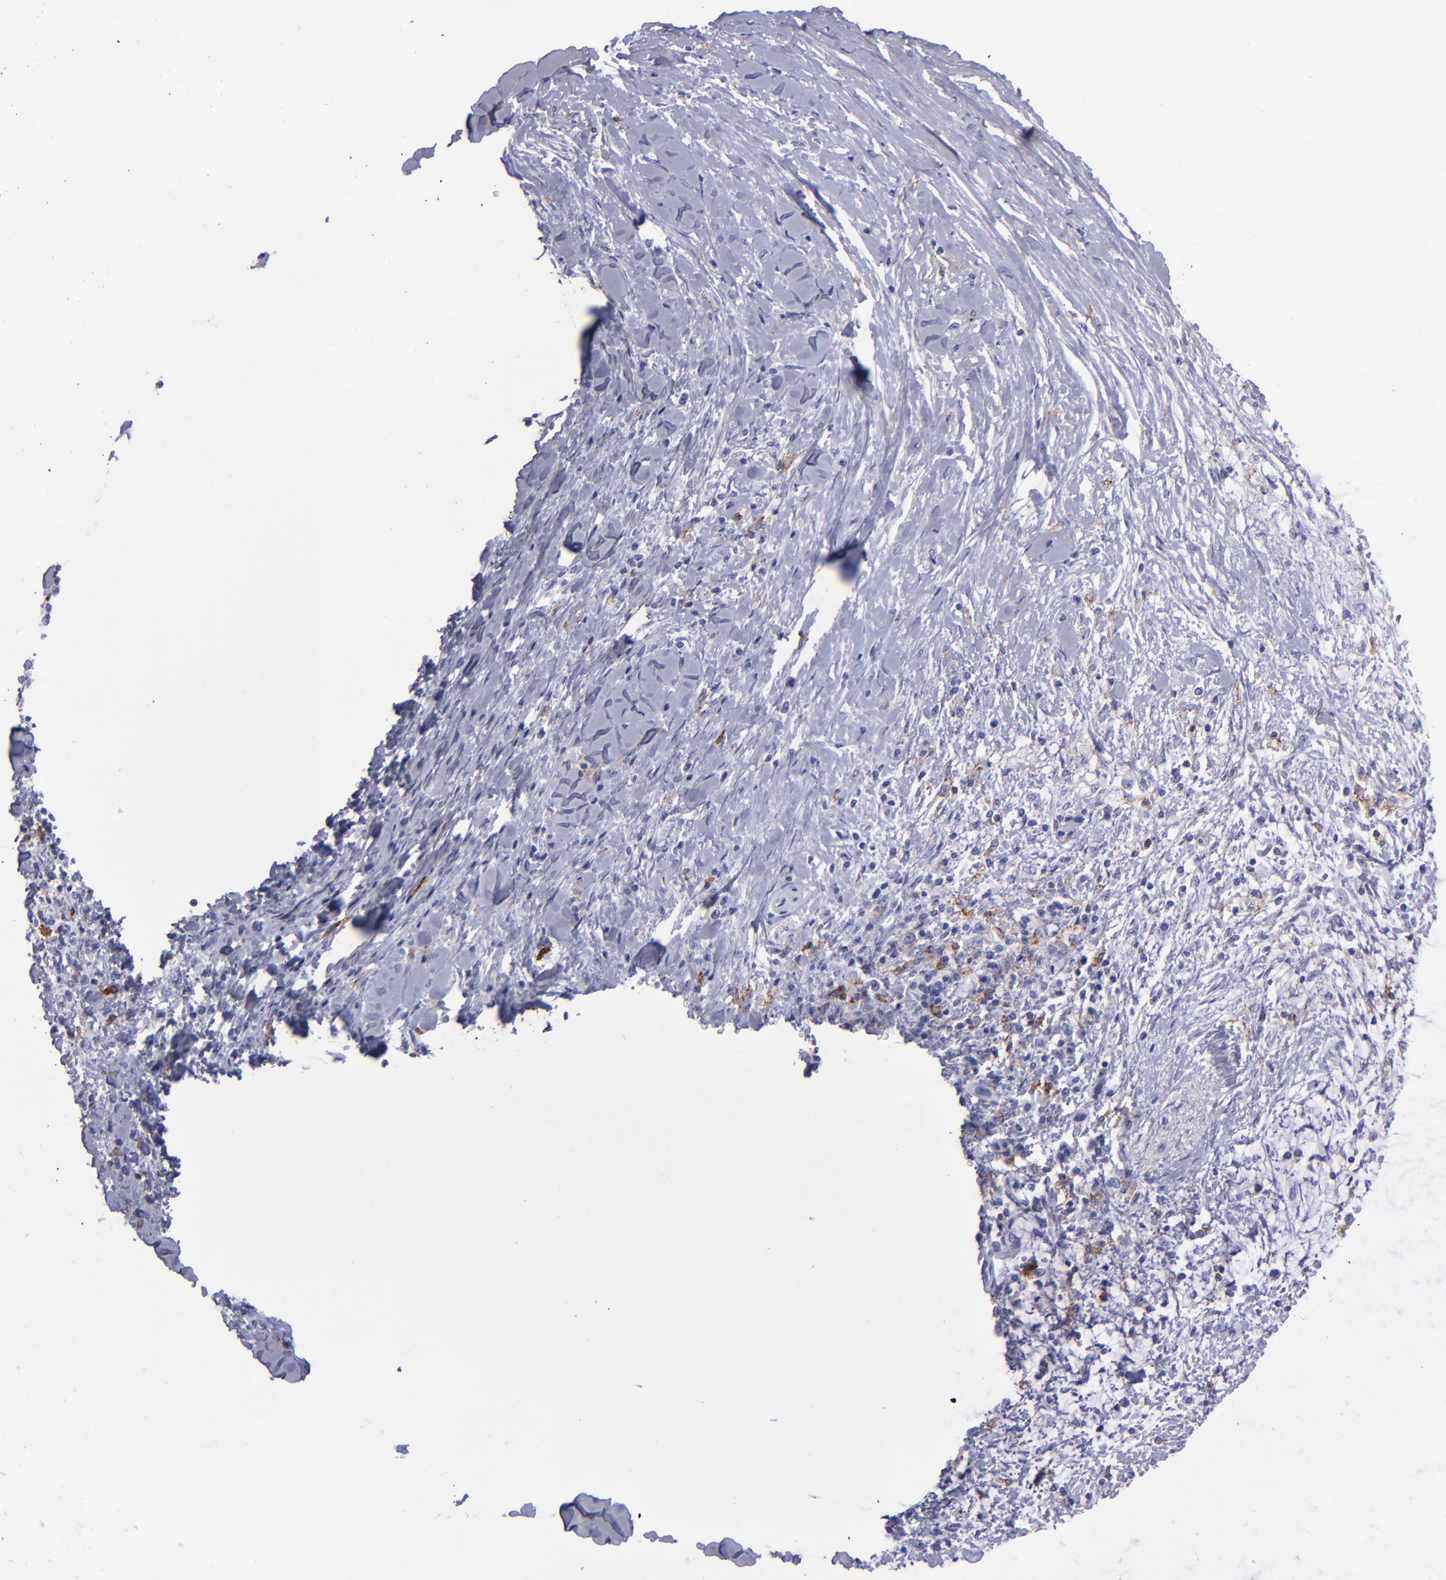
{"staining": {"intensity": "negative", "quantity": "none", "location": "none"}, "tissue": "pancreatic cancer", "cell_type": "Tumor cells", "image_type": "cancer", "snomed": [{"axis": "morphology", "description": "Adenocarcinoma, NOS"}, {"axis": "topography", "description": "Pancreas"}], "caption": "Pancreatic cancer was stained to show a protein in brown. There is no significant staining in tumor cells.", "gene": "SELPLG", "patient": {"sex": "female", "age": 64}}